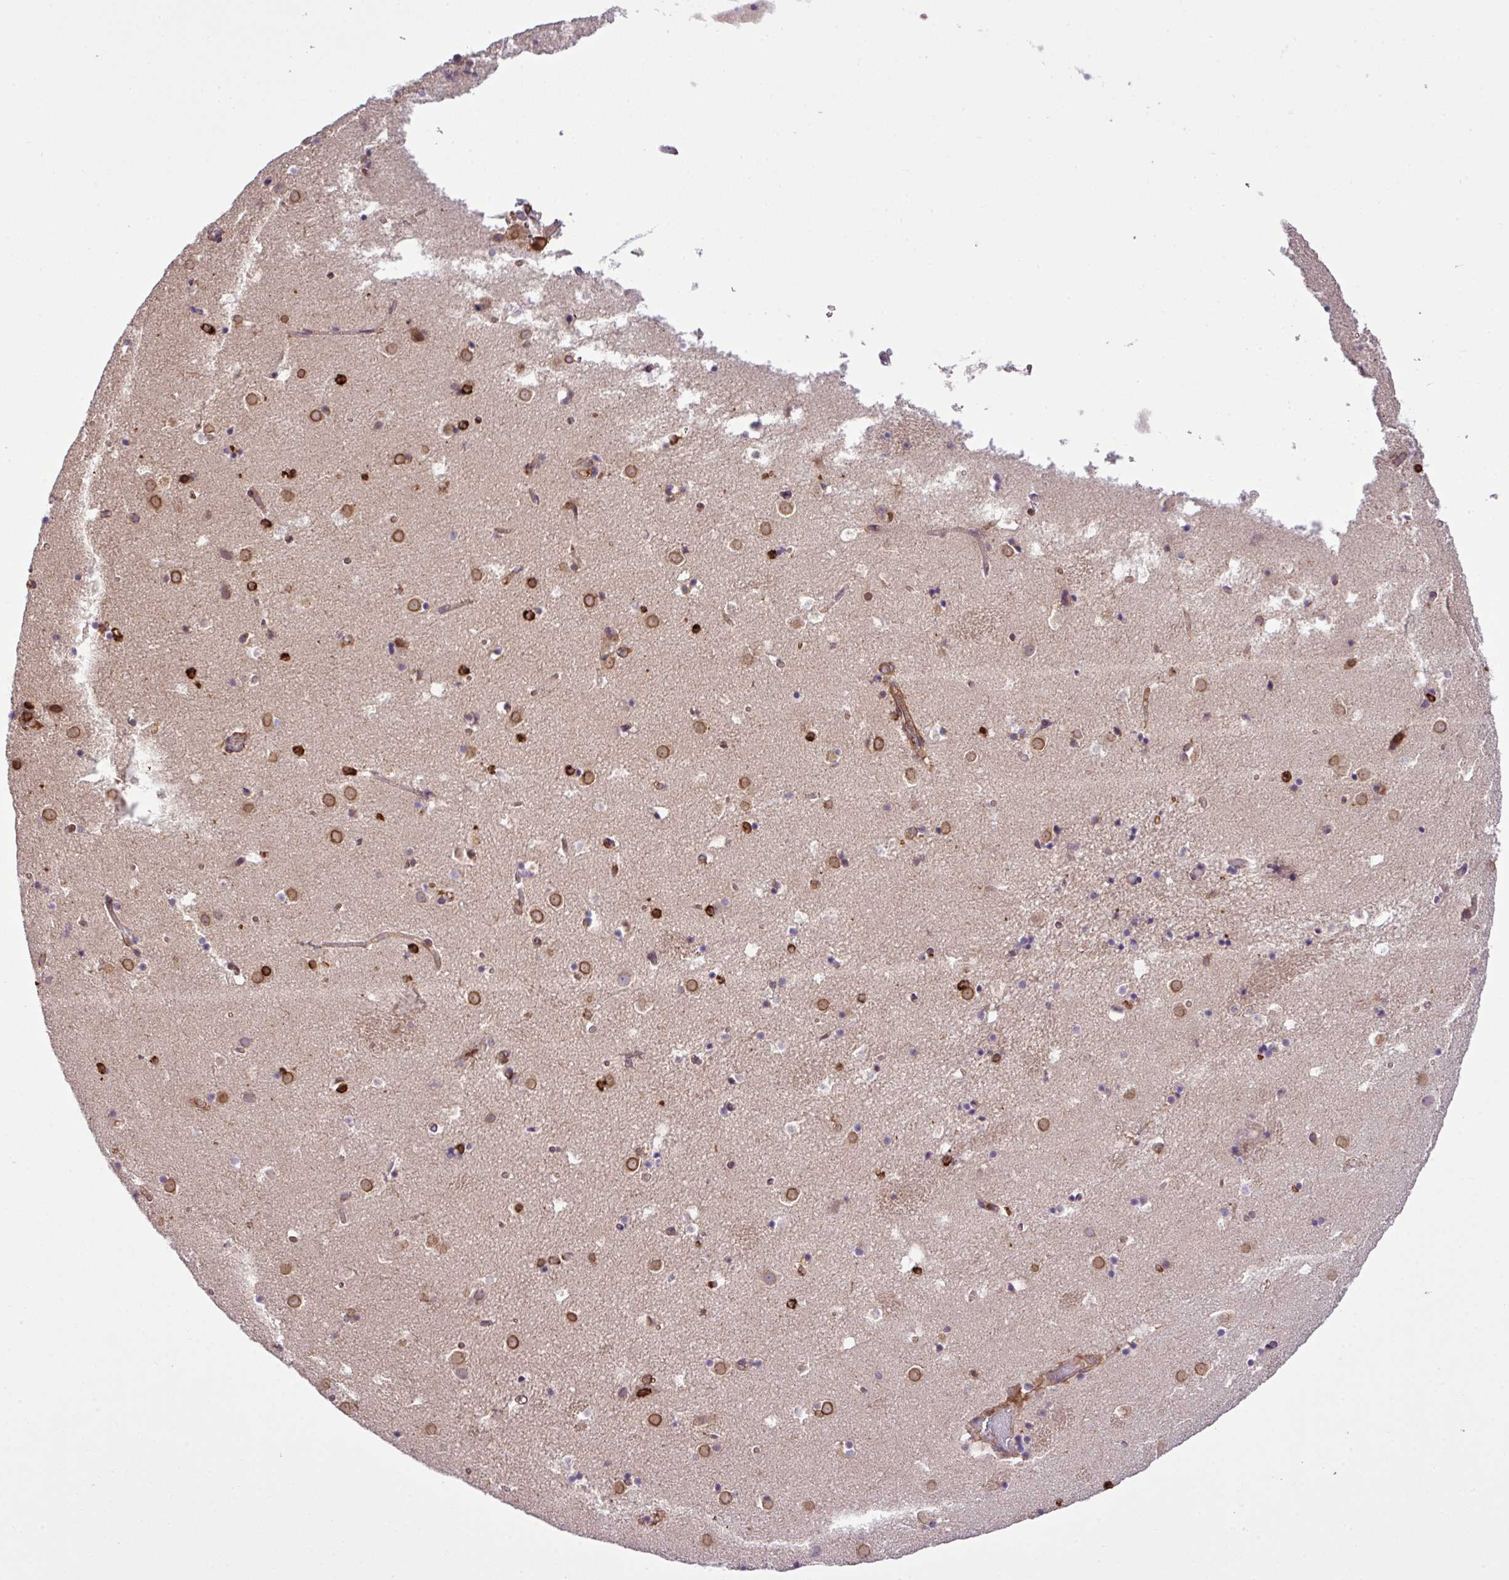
{"staining": {"intensity": "negative", "quantity": "none", "location": "none"}, "tissue": "caudate", "cell_type": "Glial cells", "image_type": "normal", "snomed": [{"axis": "morphology", "description": "Normal tissue, NOS"}, {"axis": "topography", "description": "Lateral ventricle wall"}], "caption": "Caudate was stained to show a protein in brown. There is no significant positivity in glial cells. The staining is performed using DAB (3,3'-diaminobenzidine) brown chromogen with nuclei counter-stained in using hematoxylin.", "gene": "PGAP6", "patient": {"sex": "male", "age": 25}}